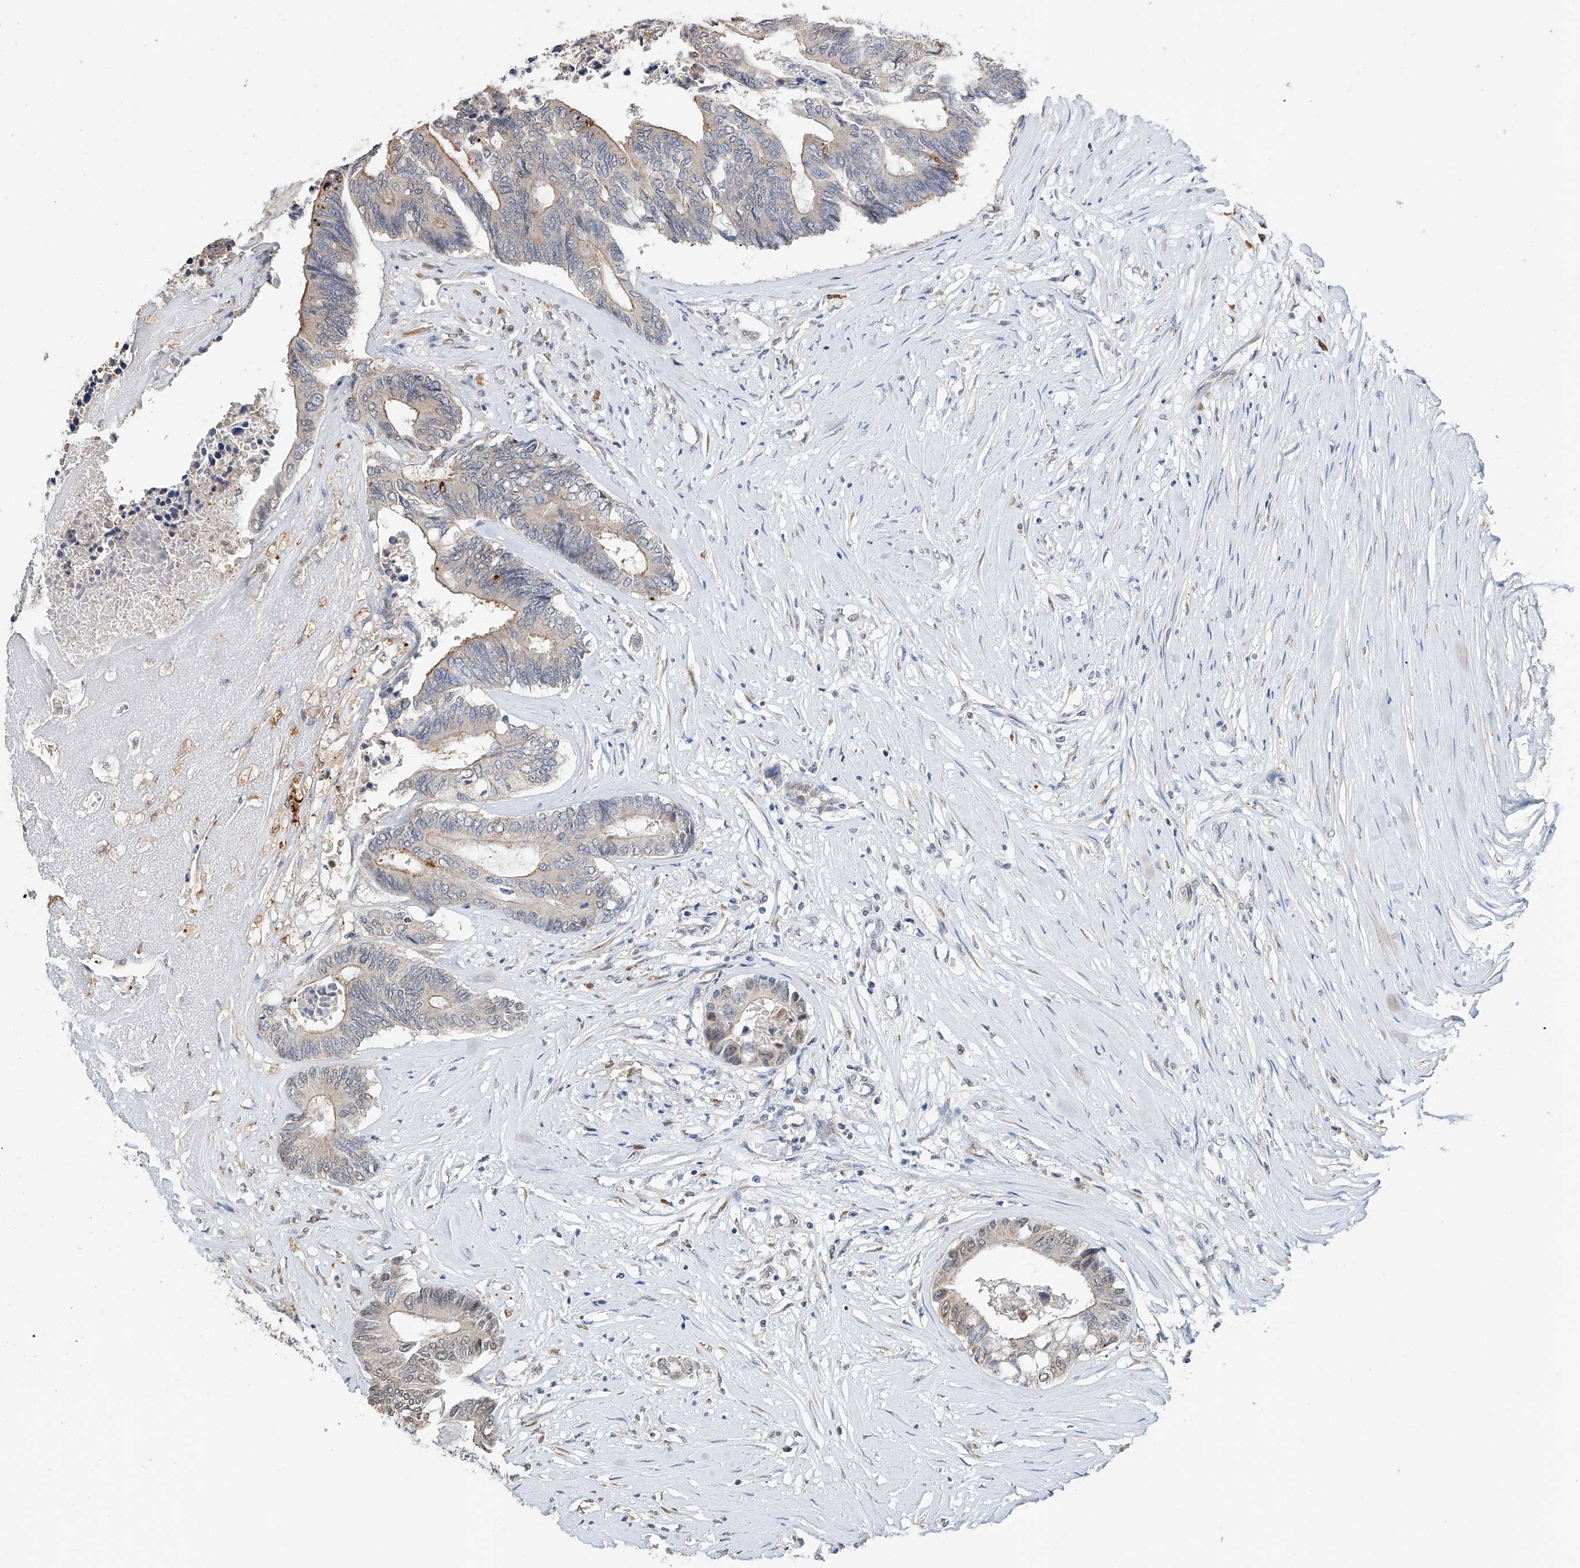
{"staining": {"intensity": "moderate", "quantity": "<25%", "location": "cytoplasmic/membranous"}, "tissue": "colorectal cancer", "cell_type": "Tumor cells", "image_type": "cancer", "snomed": [{"axis": "morphology", "description": "Adenocarcinoma, NOS"}, {"axis": "topography", "description": "Rectum"}], "caption": "Adenocarcinoma (colorectal) was stained to show a protein in brown. There is low levels of moderate cytoplasmic/membranous expression in approximately <25% of tumor cells. (brown staining indicates protein expression, while blue staining denotes nuclei).", "gene": "CTDP1", "patient": {"sex": "male", "age": 63}}